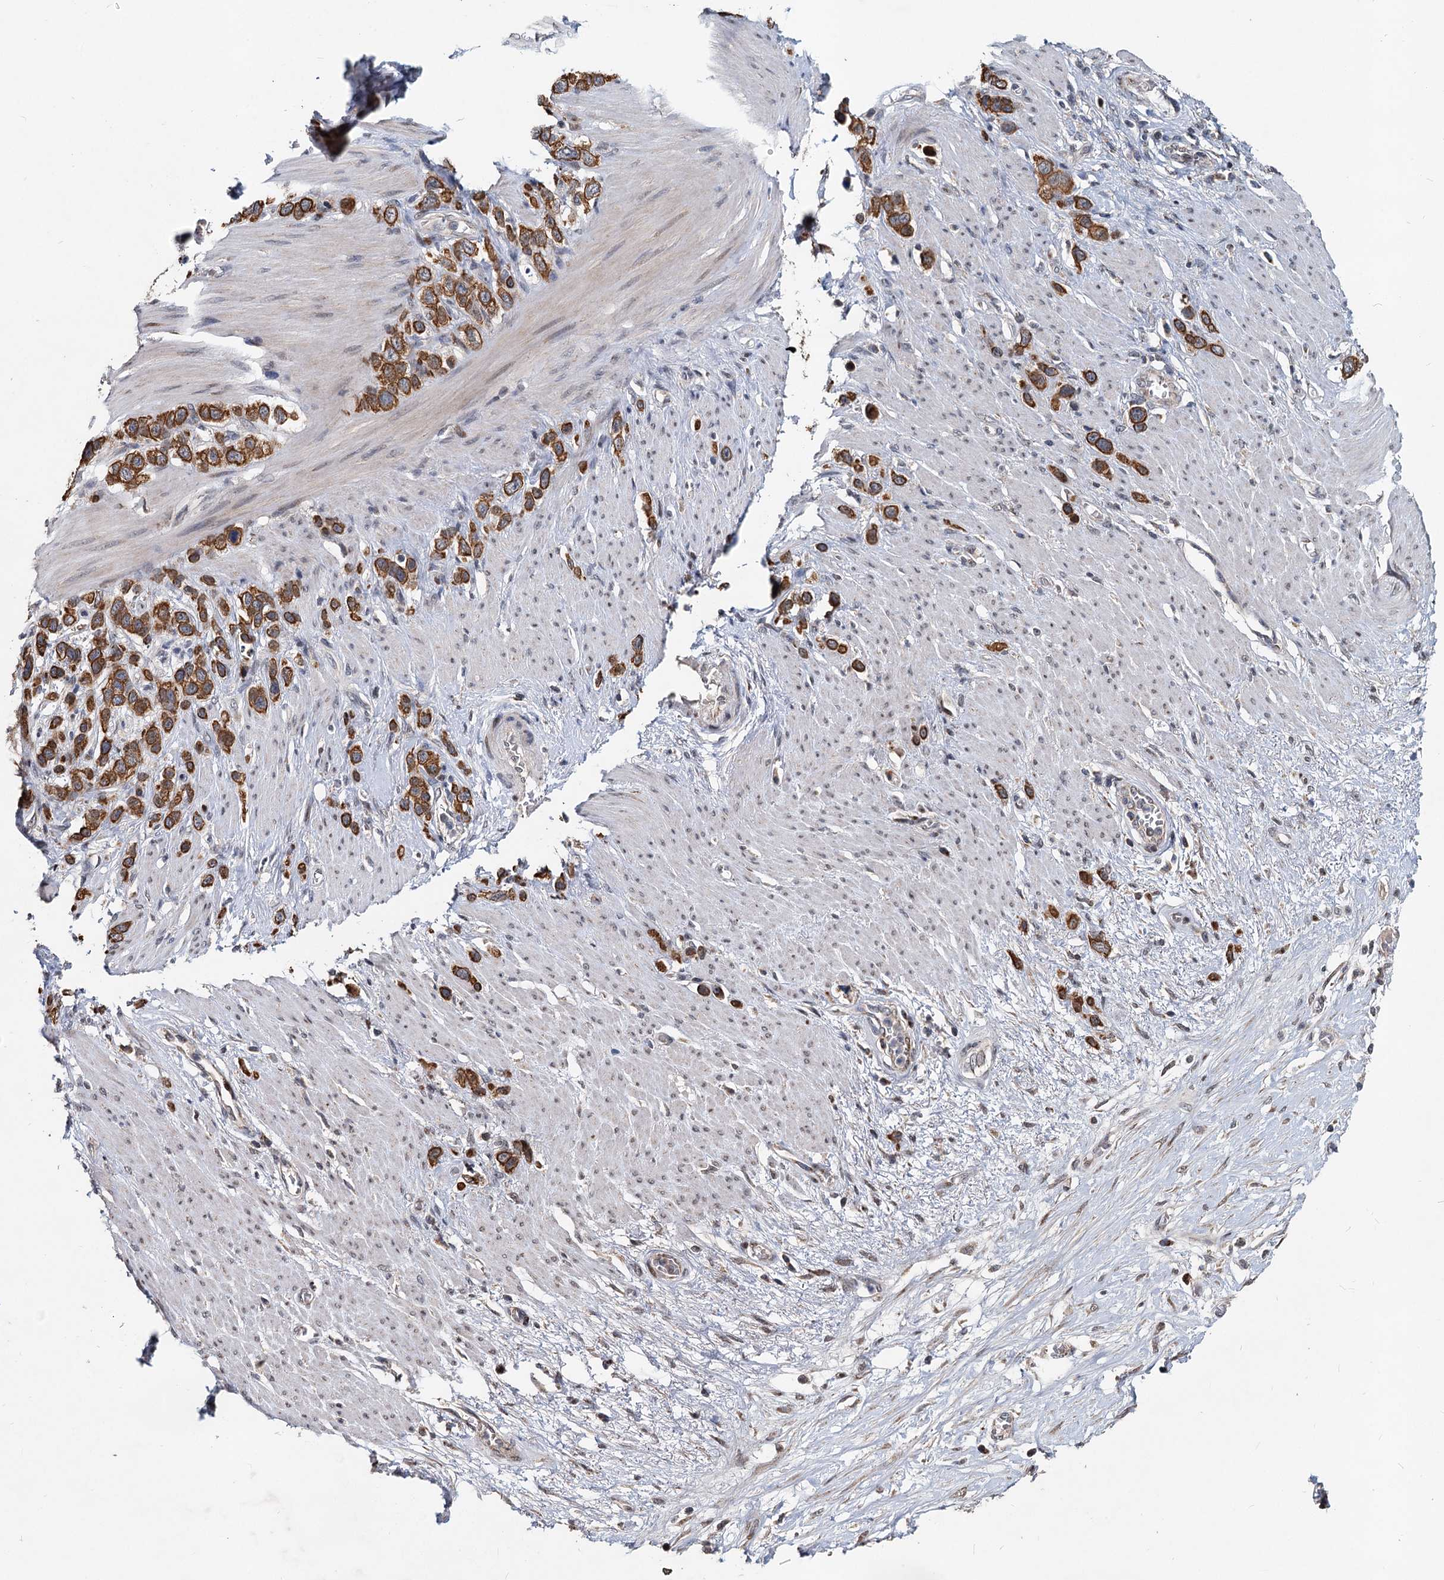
{"staining": {"intensity": "strong", "quantity": ">75%", "location": "cytoplasmic/membranous"}, "tissue": "stomach cancer", "cell_type": "Tumor cells", "image_type": "cancer", "snomed": [{"axis": "morphology", "description": "Adenocarcinoma, NOS"}, {"axis": "morphology", "description": "Adenocarcinoma, High grade"}, {"axis": "topography", "description": "Stomach, upper"}, {"axis": "topography", "description": "Stomach, lower"}], "caption": "Brown immunohistochemical staining in stomach cancer exhibits strong cytoplasmic/membranous expression in about >75% of tumor cells.", "gene": "RITA1", "patient": {"sex": "female", "age": 65}}